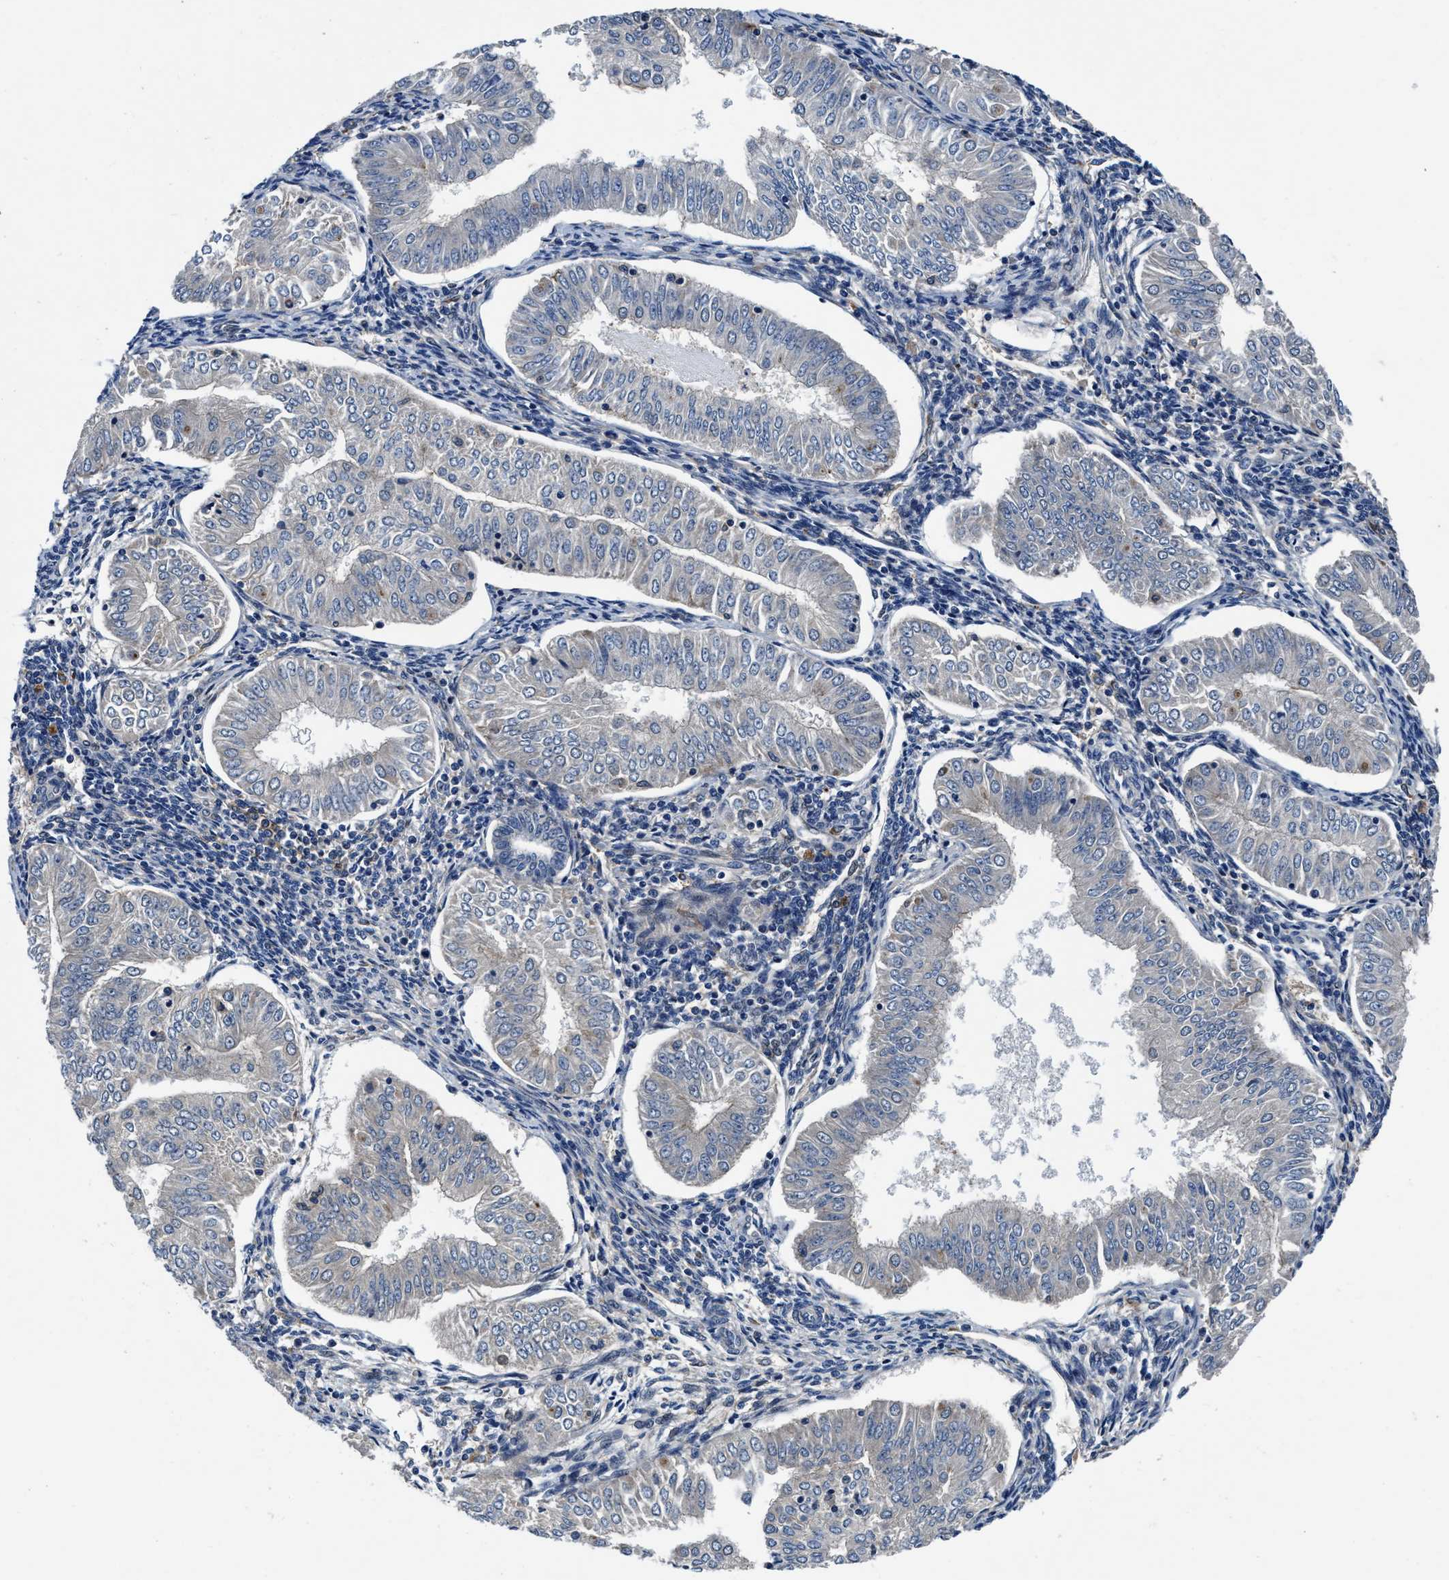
{"staining": {"intensity": "negative", "quantity": "none", "location": "none"}, "tissue": "endometrial cancer", "cell_type": "Tumor cells", "image_type": "cancer", "snomed": [{"axis": "morphology", "description": "Normal tissue, NOS"}, {"axis": "morphology", "description": "Adenocarcinoma, NOS"}, {"axis": "topography", "description": "Endometrium"}], "caption": "Adenocarcinoma (endometrial) stained for a protein using immunohistochemistry displays no expression tumor cells.", "gene": "C2orf66", "patient": {"sex": "female", "age": 53}}